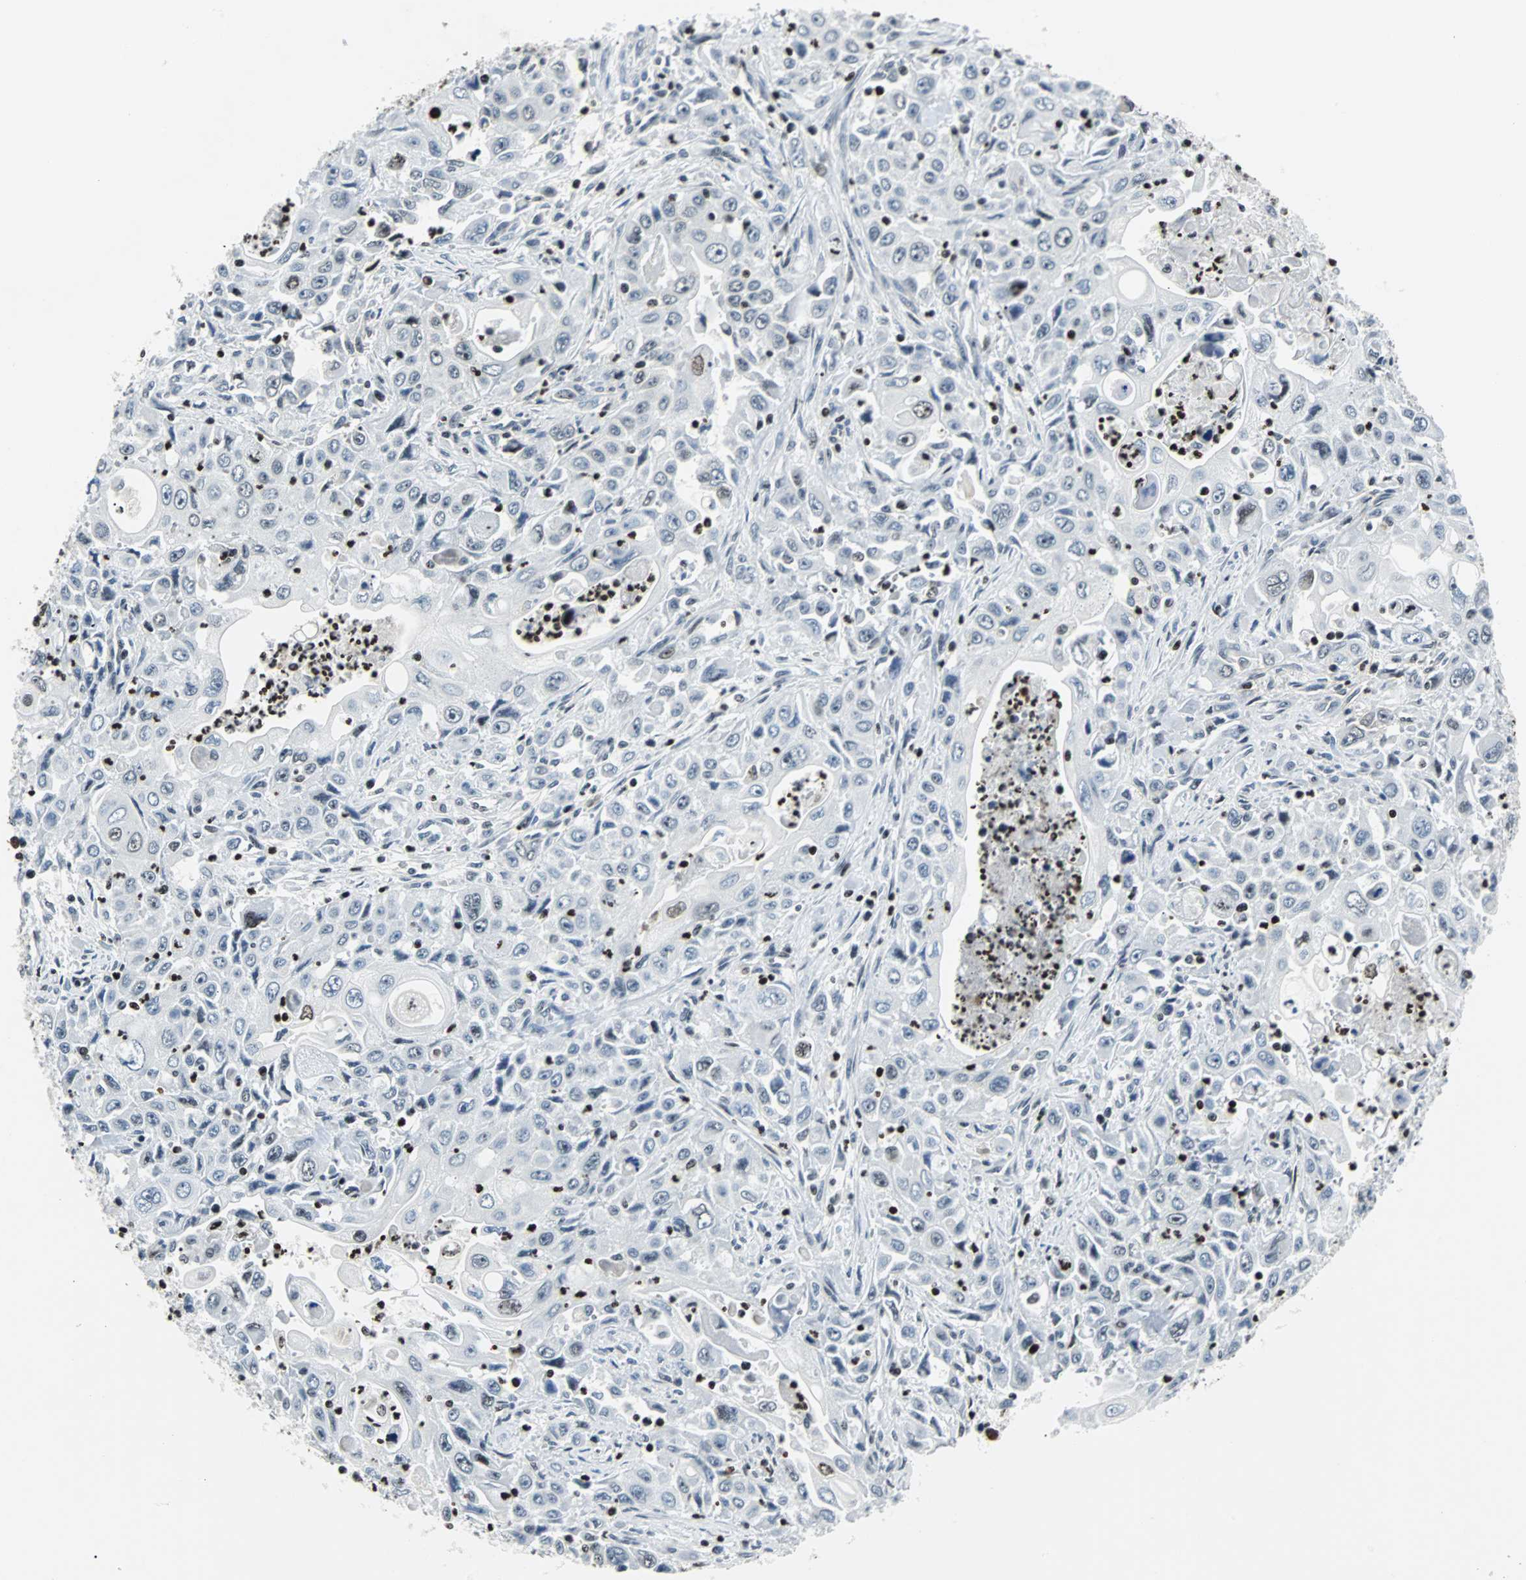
{"staining": {"intensity": "moderate", "quantity": "<25%", "location": "nuclear"}, "tissue": "pancreatic cancer", "cell_type": "Tumor cells", "image_type": "cancer", "snomed": [{"axis": "morphology", "description": "Adenocarcinoma, NOS"}, {"axis": "topography", "description": "Pancreas"}], "caption": "A brown stain shows moderate nuclear expression of a protein in pancreatic adenocarcinoma tumor cells.", "gene": "ZNF131", "patient": {"sex": "male", "age": 70}}